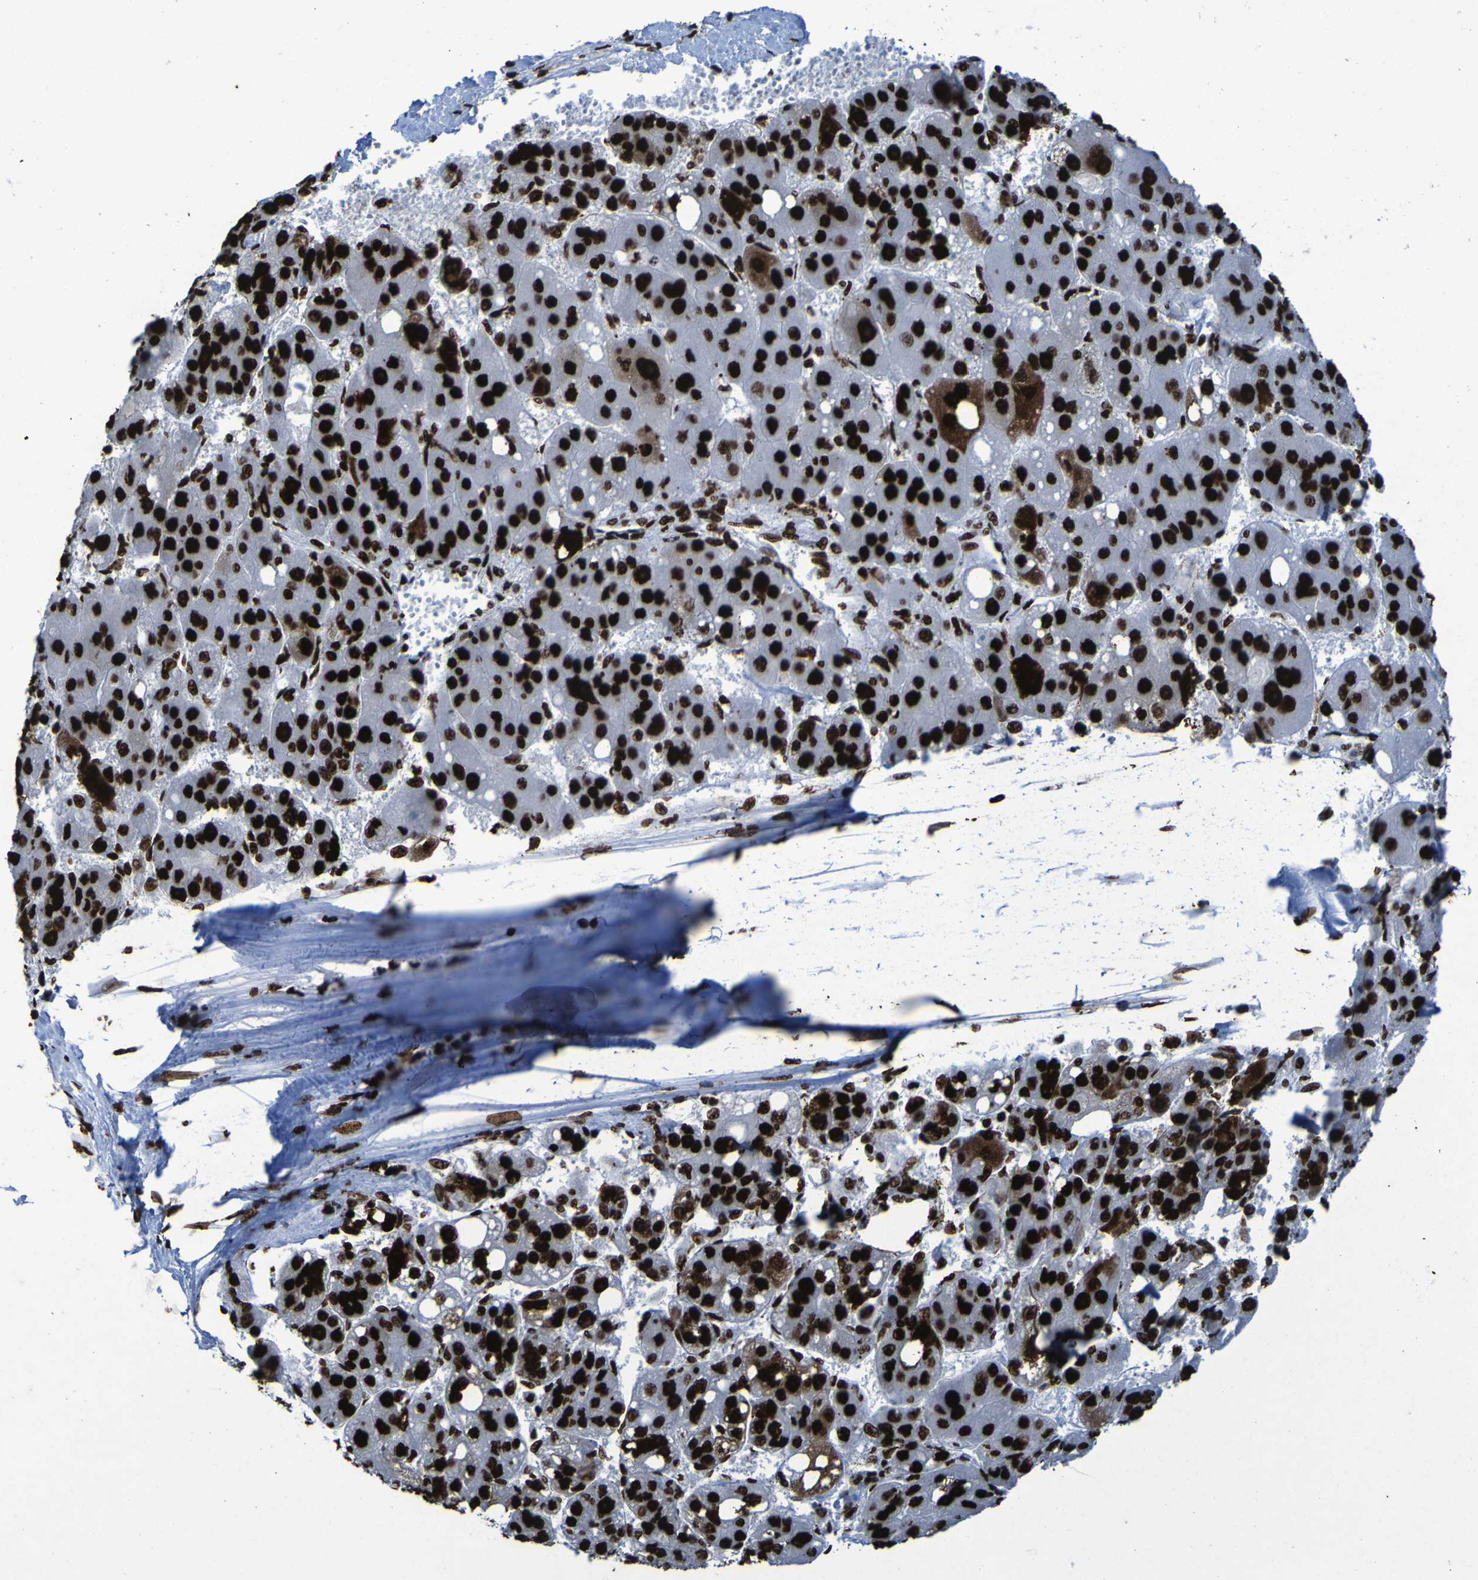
{"staining": {"intensity": "strong", "quantity": ">75%", "location": "cytoplasmic/membranous,nuclear"}, "tissue": "liver cancer", "cell_type": "Tumor cells", "image_type": "cancer", "snomed": [{"axis": "morphology", "description": "Carcinoma, Hepatocellular, NOS"}, {"axis": "topography", "description": "Liver"}], "caption": "Immunohistochemistry image of liver cancer (hepatocellular carcinoma) stained for a protein (brown), which reveals high levels of strong cytoplasmic/membranous and nuclear staining in about >75% of tumor cells.", "gene": "NPM1", "patient": {"sex": "female", "age": 61}}